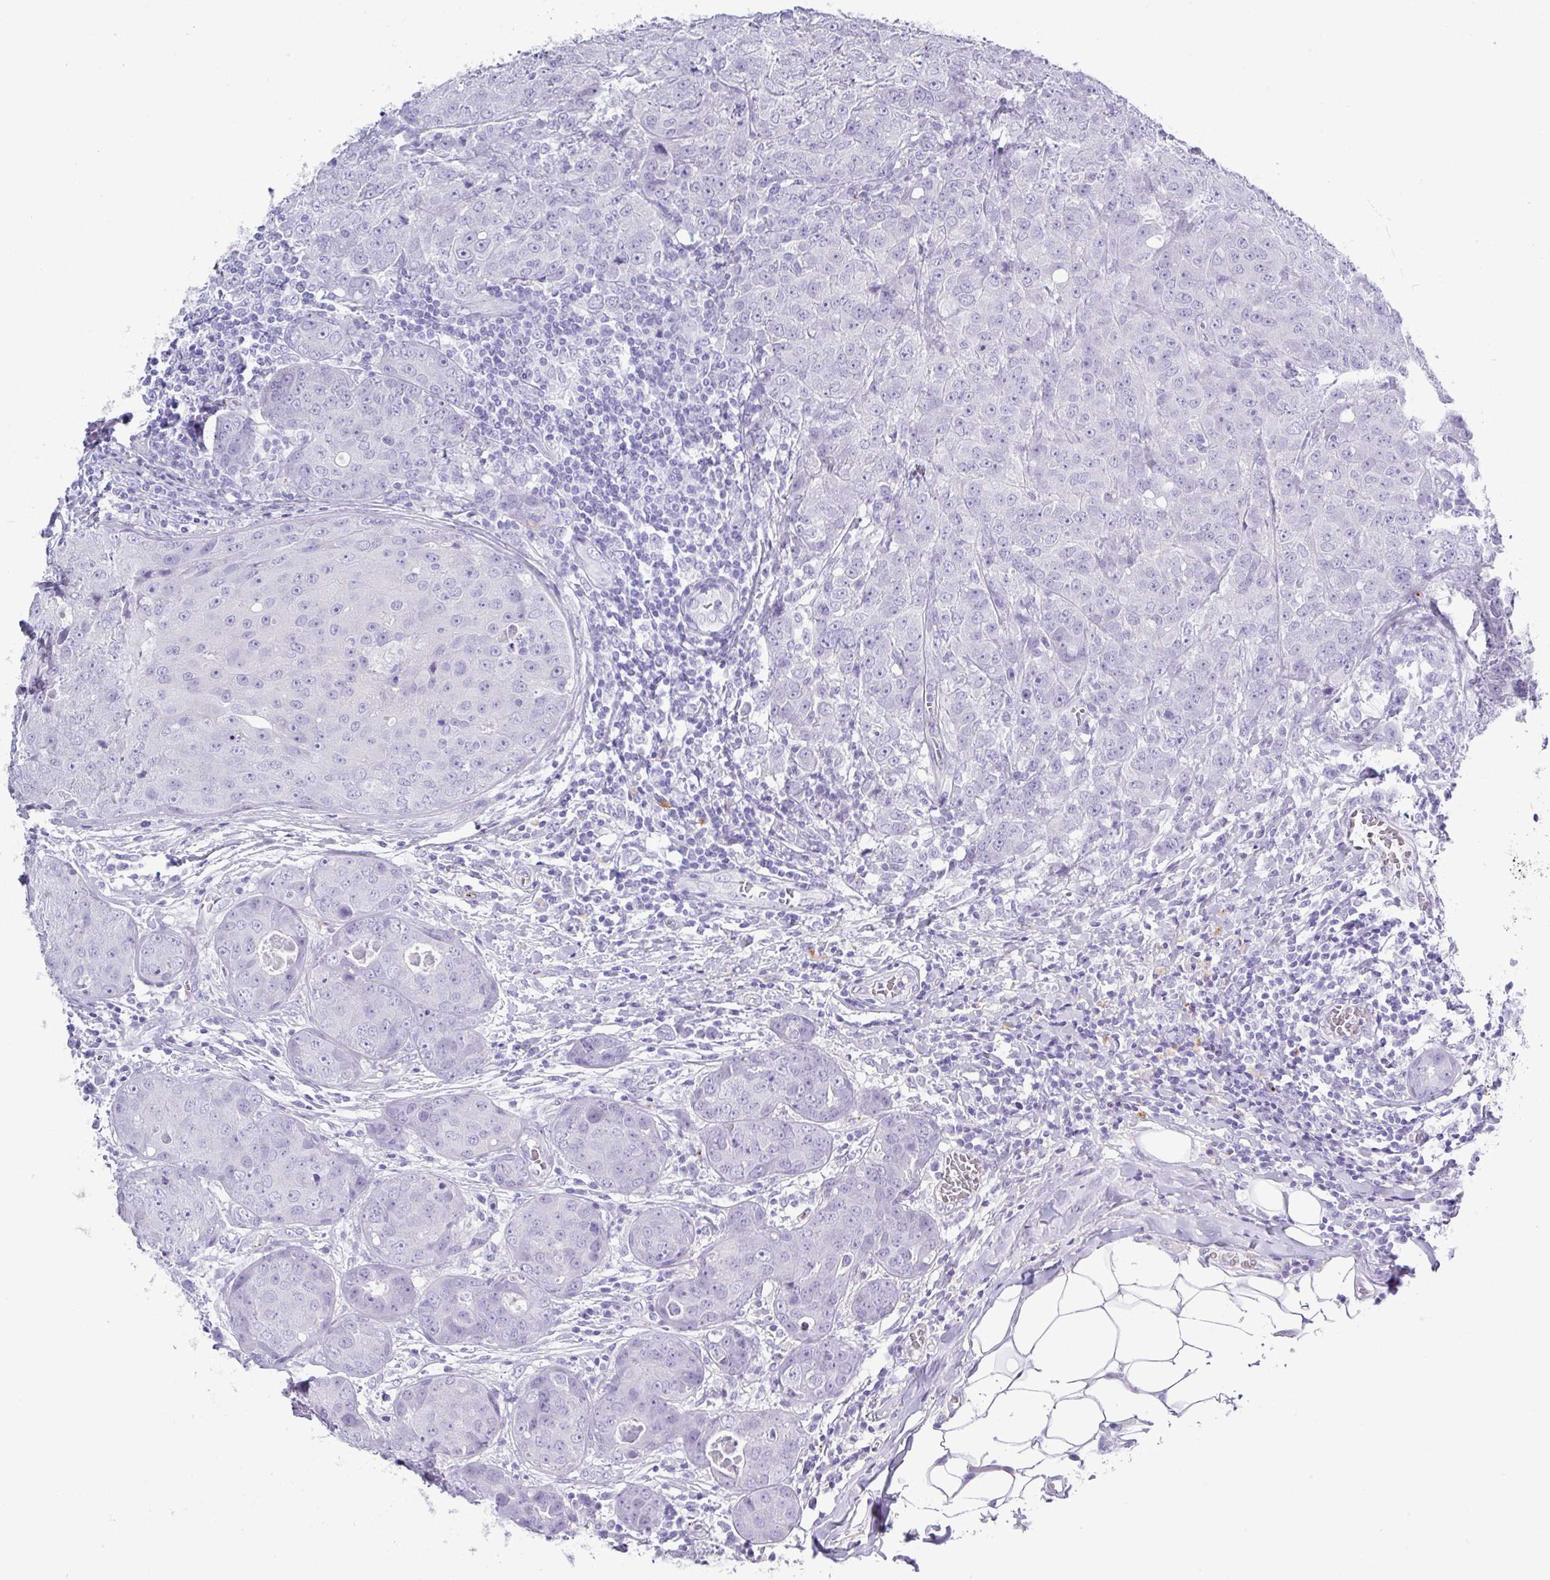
{"staining": {"intensity": "negative", "quantity": "none", "location": "none"}, "tissue": "breast cancer", "cell_type": "Tumor cells", "image_type": "cancer", "snomed": [{"axis": "morphology", "description": "Duct carcinoma"}, {"axis": "topography", "description": "Breast"}], "caption": "An immunohistochemistry (IHC) histopathology image of breast invasive ductal carcinoma is shown. There is no staining in tumor cells of breast invasive ductal carcinoma.", "gene": "ZG16", "patient": {"sex": "female", "age": 43}}